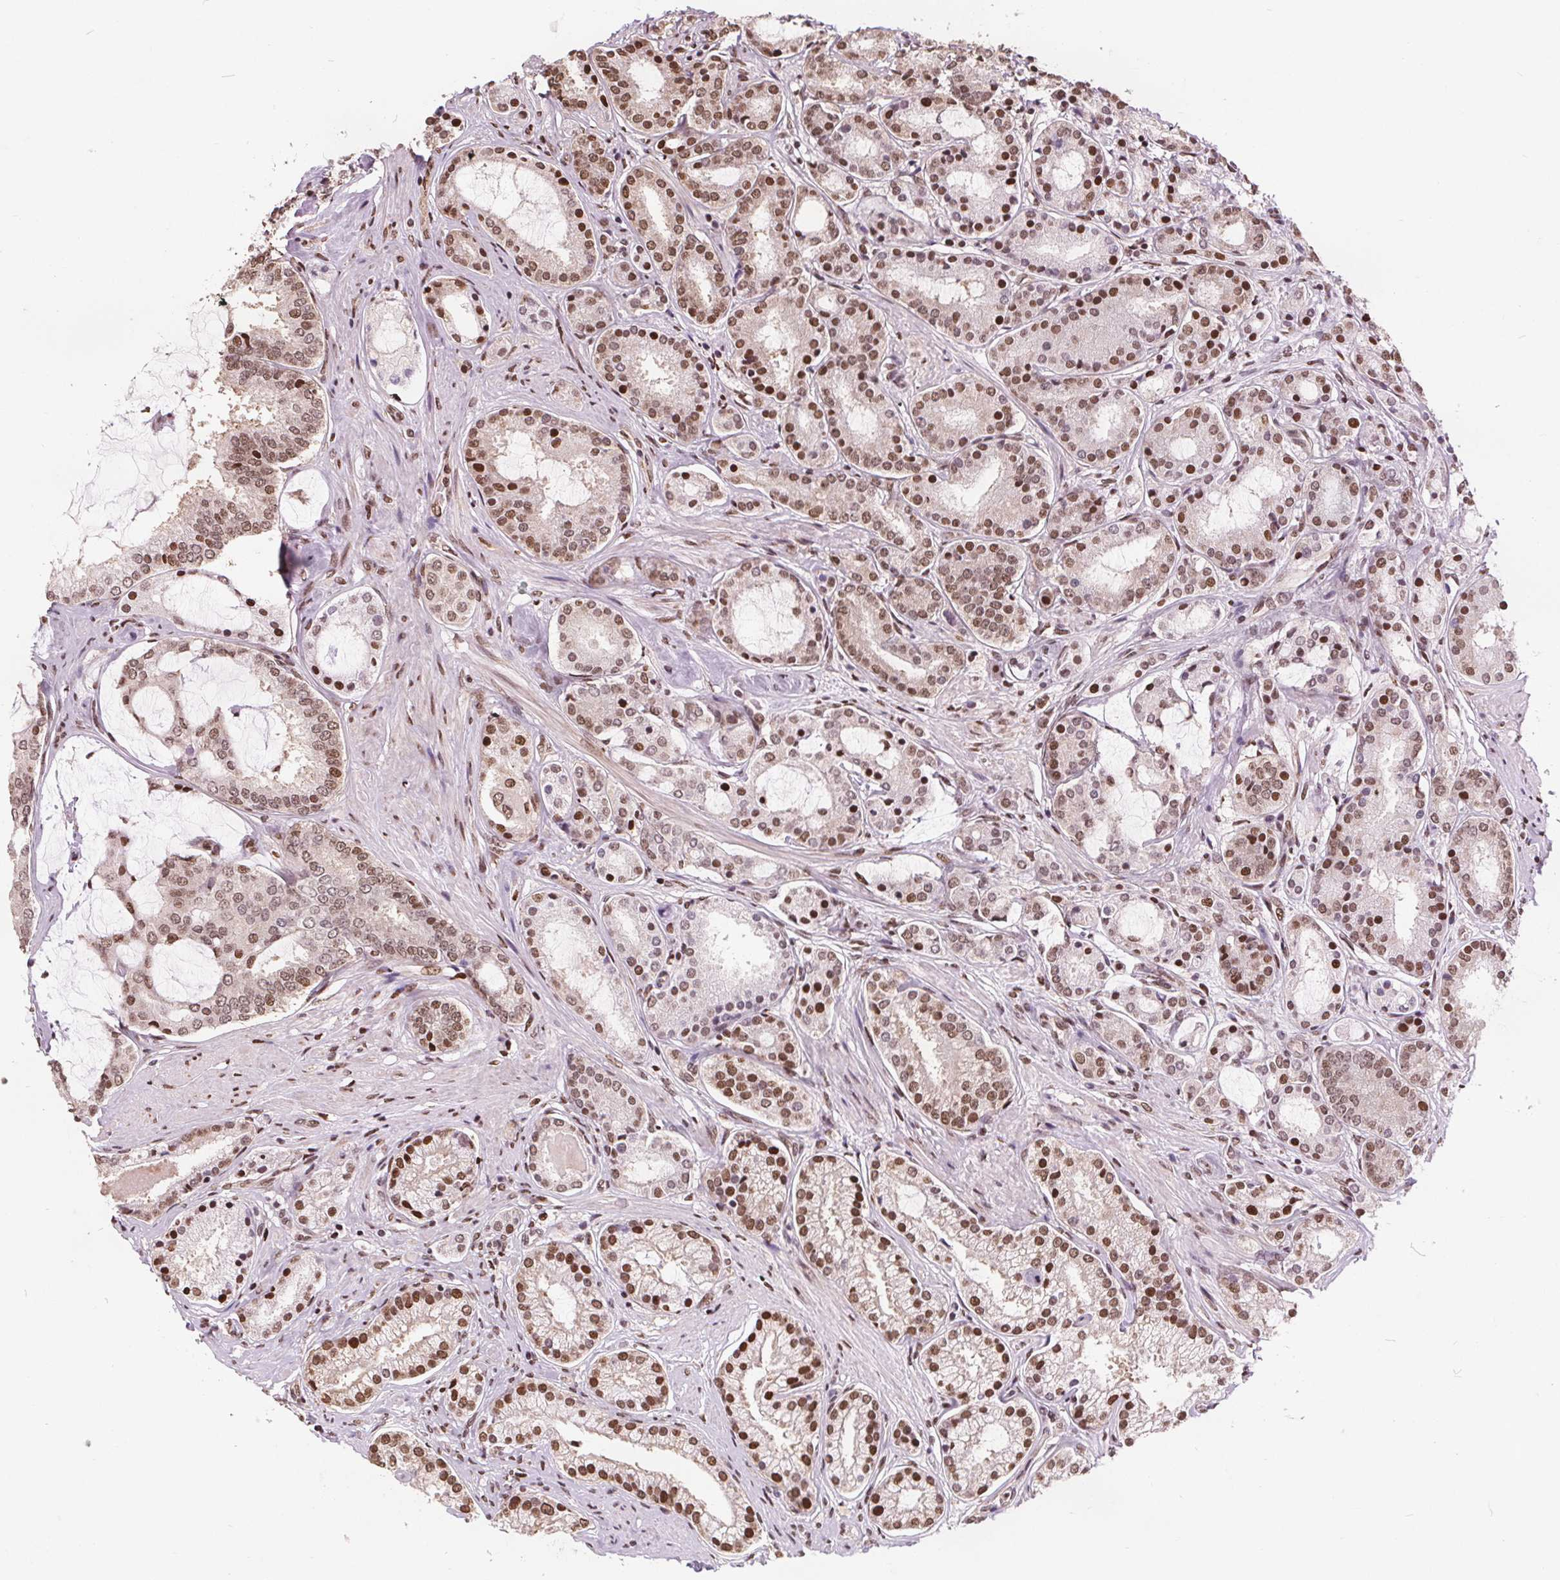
{"staining": {"intensity": "moderate", "quantity": ">75%", "location": "nuclear"}, "tissue": "prostate cancer", "cell_type": "Tumor cells", "image_type": "cancer", "snomed": [{"axis": "morphology", "description": "Adenocarcinoma, High grade"}, {"axis": "topography", "description": "Prostate"}], "caption": "IHC (DAB) staining of prostate cancer (high-grade adenocarcinoma) reveals moderate nuclear protein positivity in approximately >75% of tumor cells. The protein of interest is stained brown, and the nuclei are stained in blue (DAB (3,3'-diaminobenzidine) IHC with brightfield microscopy, high magnification).", "gene": "ISLR2", "patient": {"sex": "male", "age": 63}}